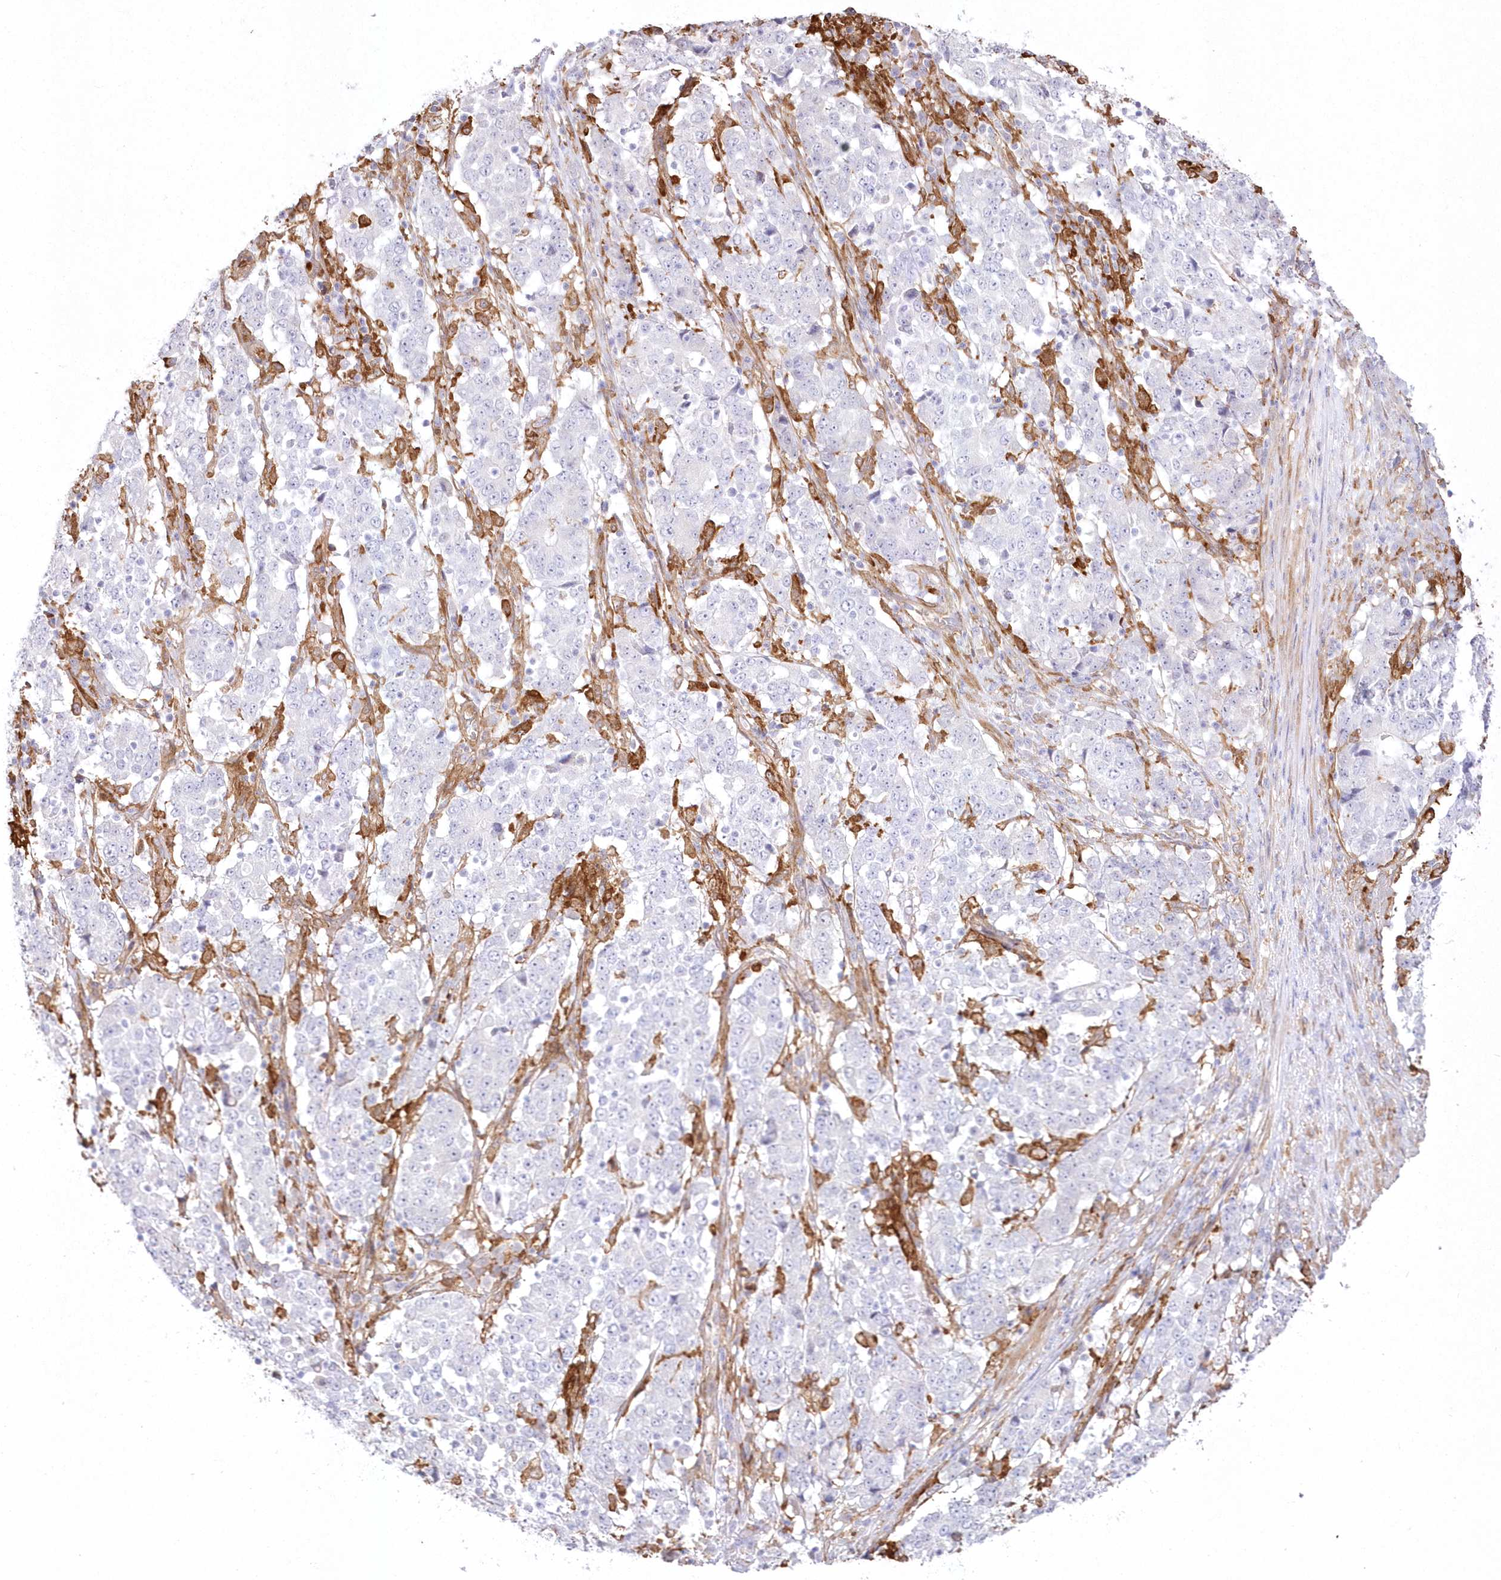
{"staining": {"intensity": "negative", "quantity": "none", "location": "none"}, "tissue": "stomach cancer", "cell_type": "Tumor cells", "image_type": "cancer", "snomed": [{"axis": "morphology", "description": "Adenocarcinoma, NOS"}, {"axis": "topography", "description": "Stomach"}], "caption": "Immunohistochemistry (IHC) image of human stomach adenocarcinoma stained for a protein (brown), which displays no positivity in tumor cells.", "gene": "SH3PXD2B", "patient": {"sex": "male", "age": 59}}